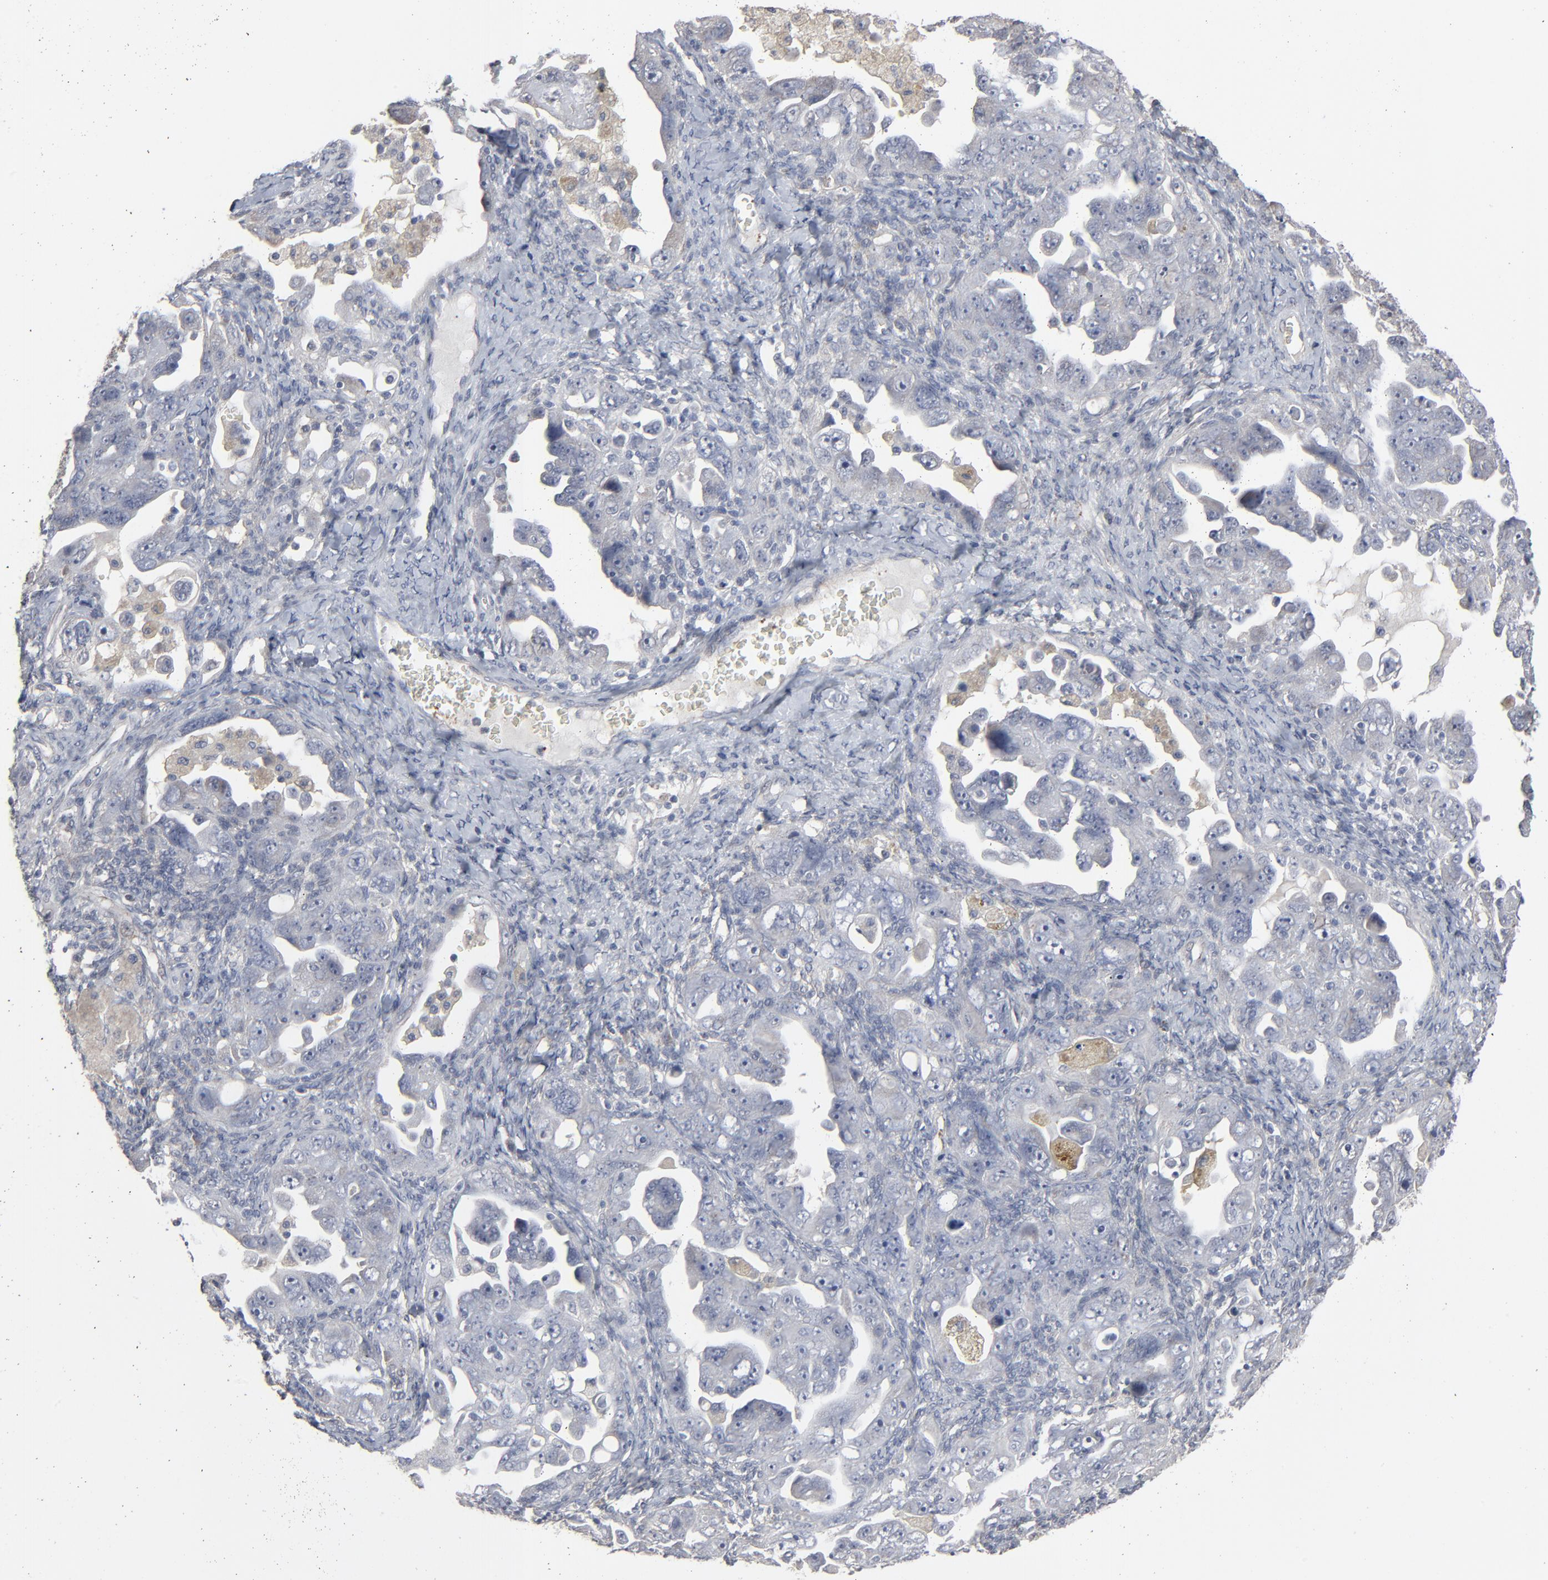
{"staining": {"intensity": "negative", "quantity": "none", "location": "none"}, "tissue": "ovarian cancer", "cell_type": "Tumor cells", "image_type": "cancer", "snomed": [{"axis": "morphology", "description": "Cystadenocarcinoma, serous, NOS"}, {"axis": "topography", "description": "Ovary"}], "caption": "Tumor cells show no significant expression in serous cystadenocarcinoma (ovarian).", "gene": "JAM3", "patient": {"sex": "female", "age": 66}}